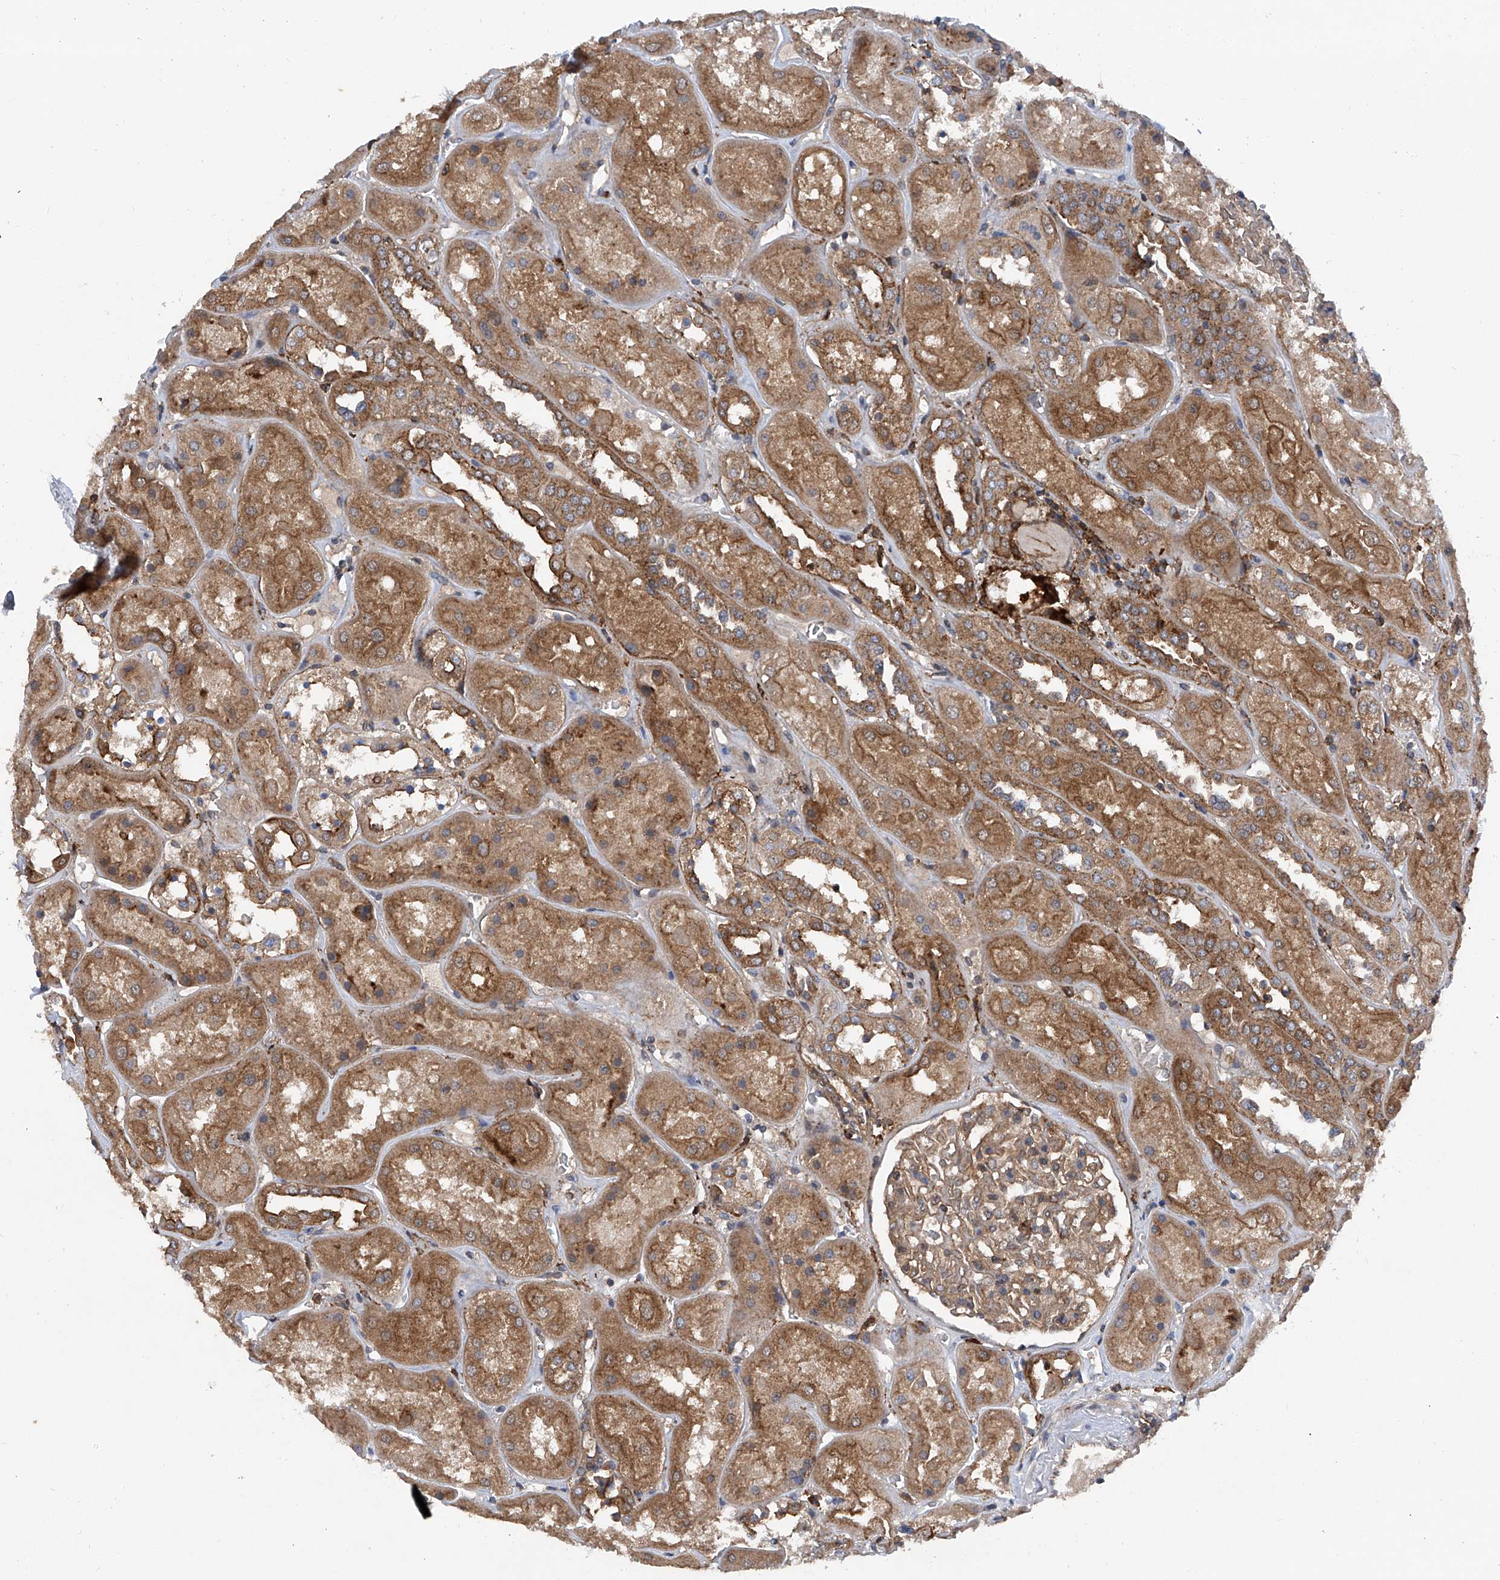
{"staining": {"intensity": "moderate", "quantity": ">75%", "location": "cytoplasmic/membranous"}, "tissue": "kidney", "cell_type": "Cells in glomeruli", "image_type": "normal", "snomed": [{"axis": "morphology", "description": "Normal tissue, NOS"}, {"axis": "topography", "description": "Kidney"}], "caption": "Immunohistochemical staining of normal human kidney displays medium levels of moderate cytoplasmic/membranous expression in approximately >75% of cells in glomeruli. Immunohistochemistry stains the protein of interest in brown and the nuclei are stained blue.", "gene": "SMAP1", "patient": {"sex": "male", "age": 70}}